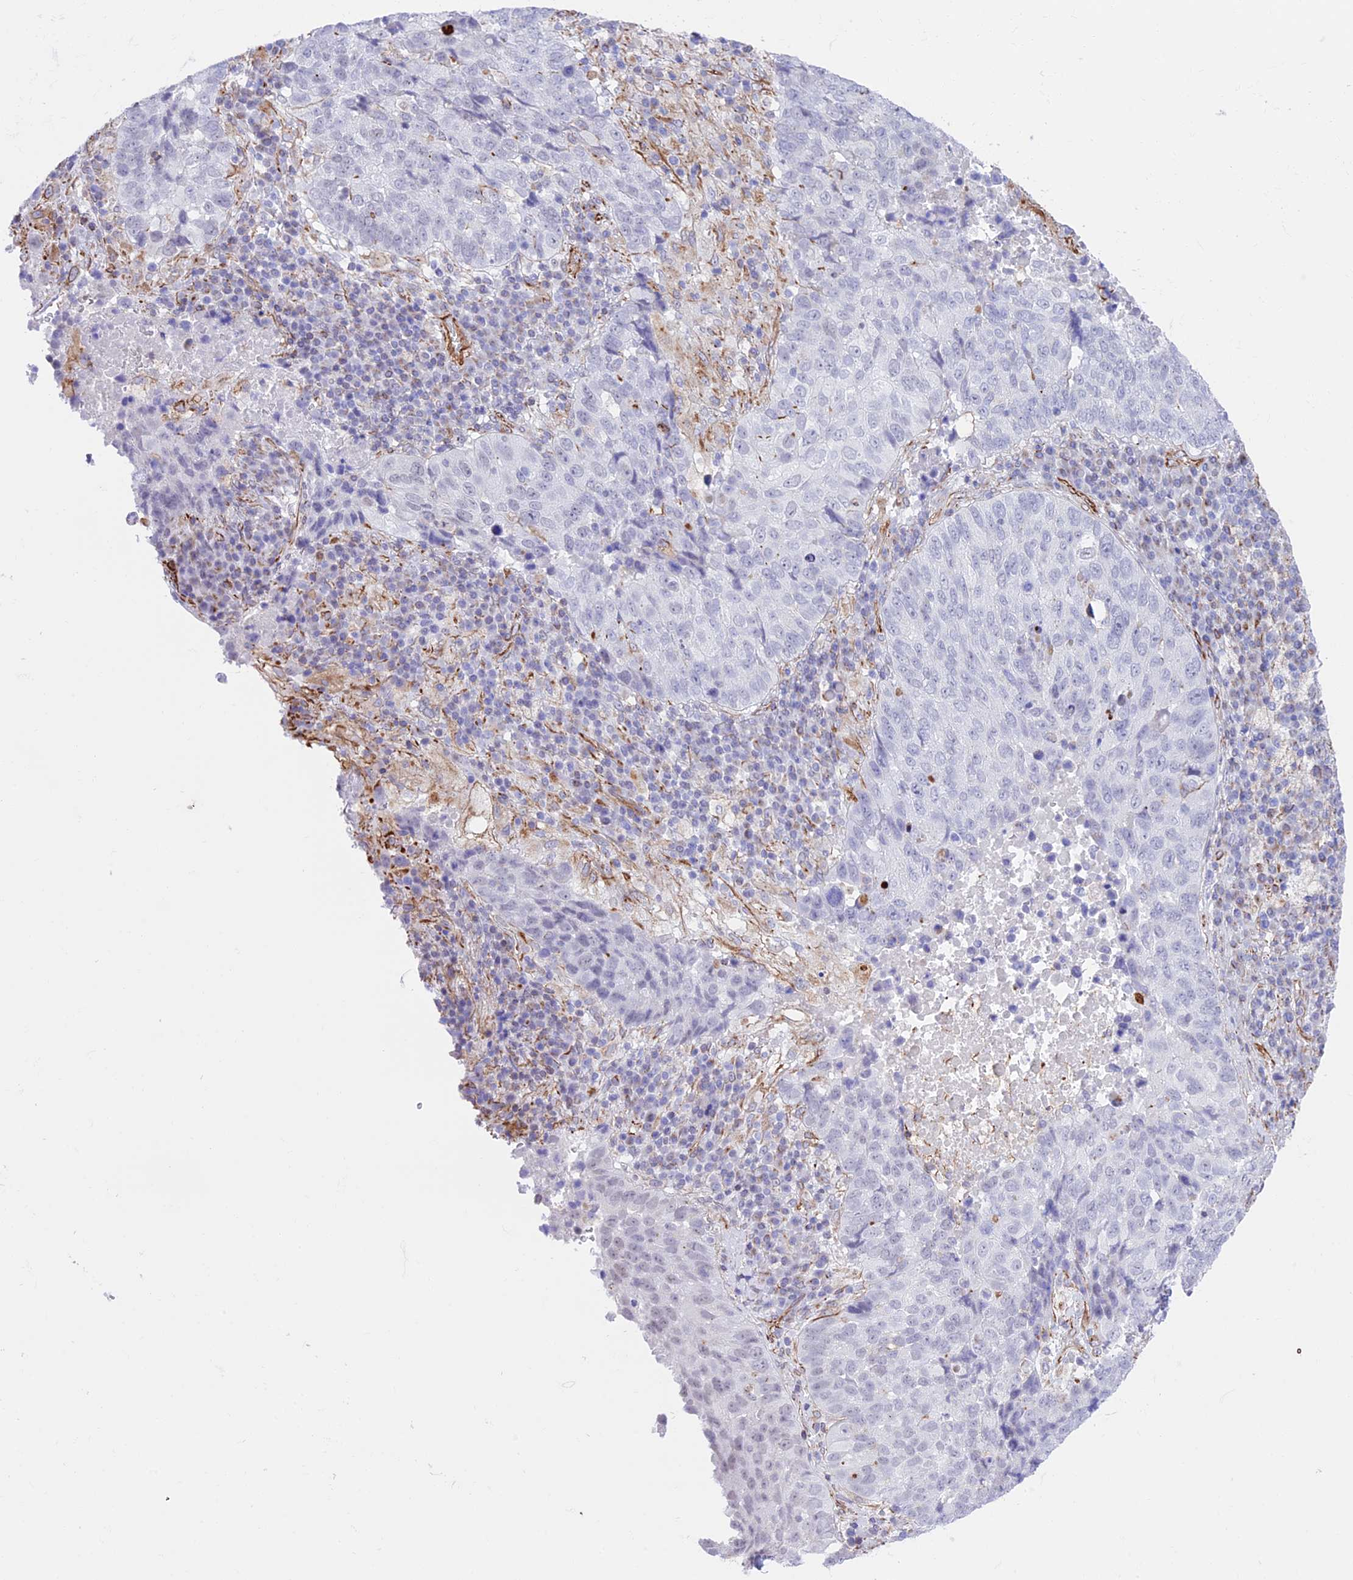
{"staining": {"intensity": "negative", "quantity": "none", "location": "none"}, "tissue": "lung cancer", "cell_type": "Tumor cells", "image_type": "cancer", "snomed": [{"axis": "morphology", "description": "Squamous cell carcinoma, NOS"}, {"axis": "topography", "description": "Lung"}], "caption": "High power microscopy photomicrograph of an immunohistochemistry micrograph of lung squamous cell carcinoma, revealing no significant expression in tumor cells.", "gene": "ZNF652", "patient": {"sex": "male", "age": 73}}